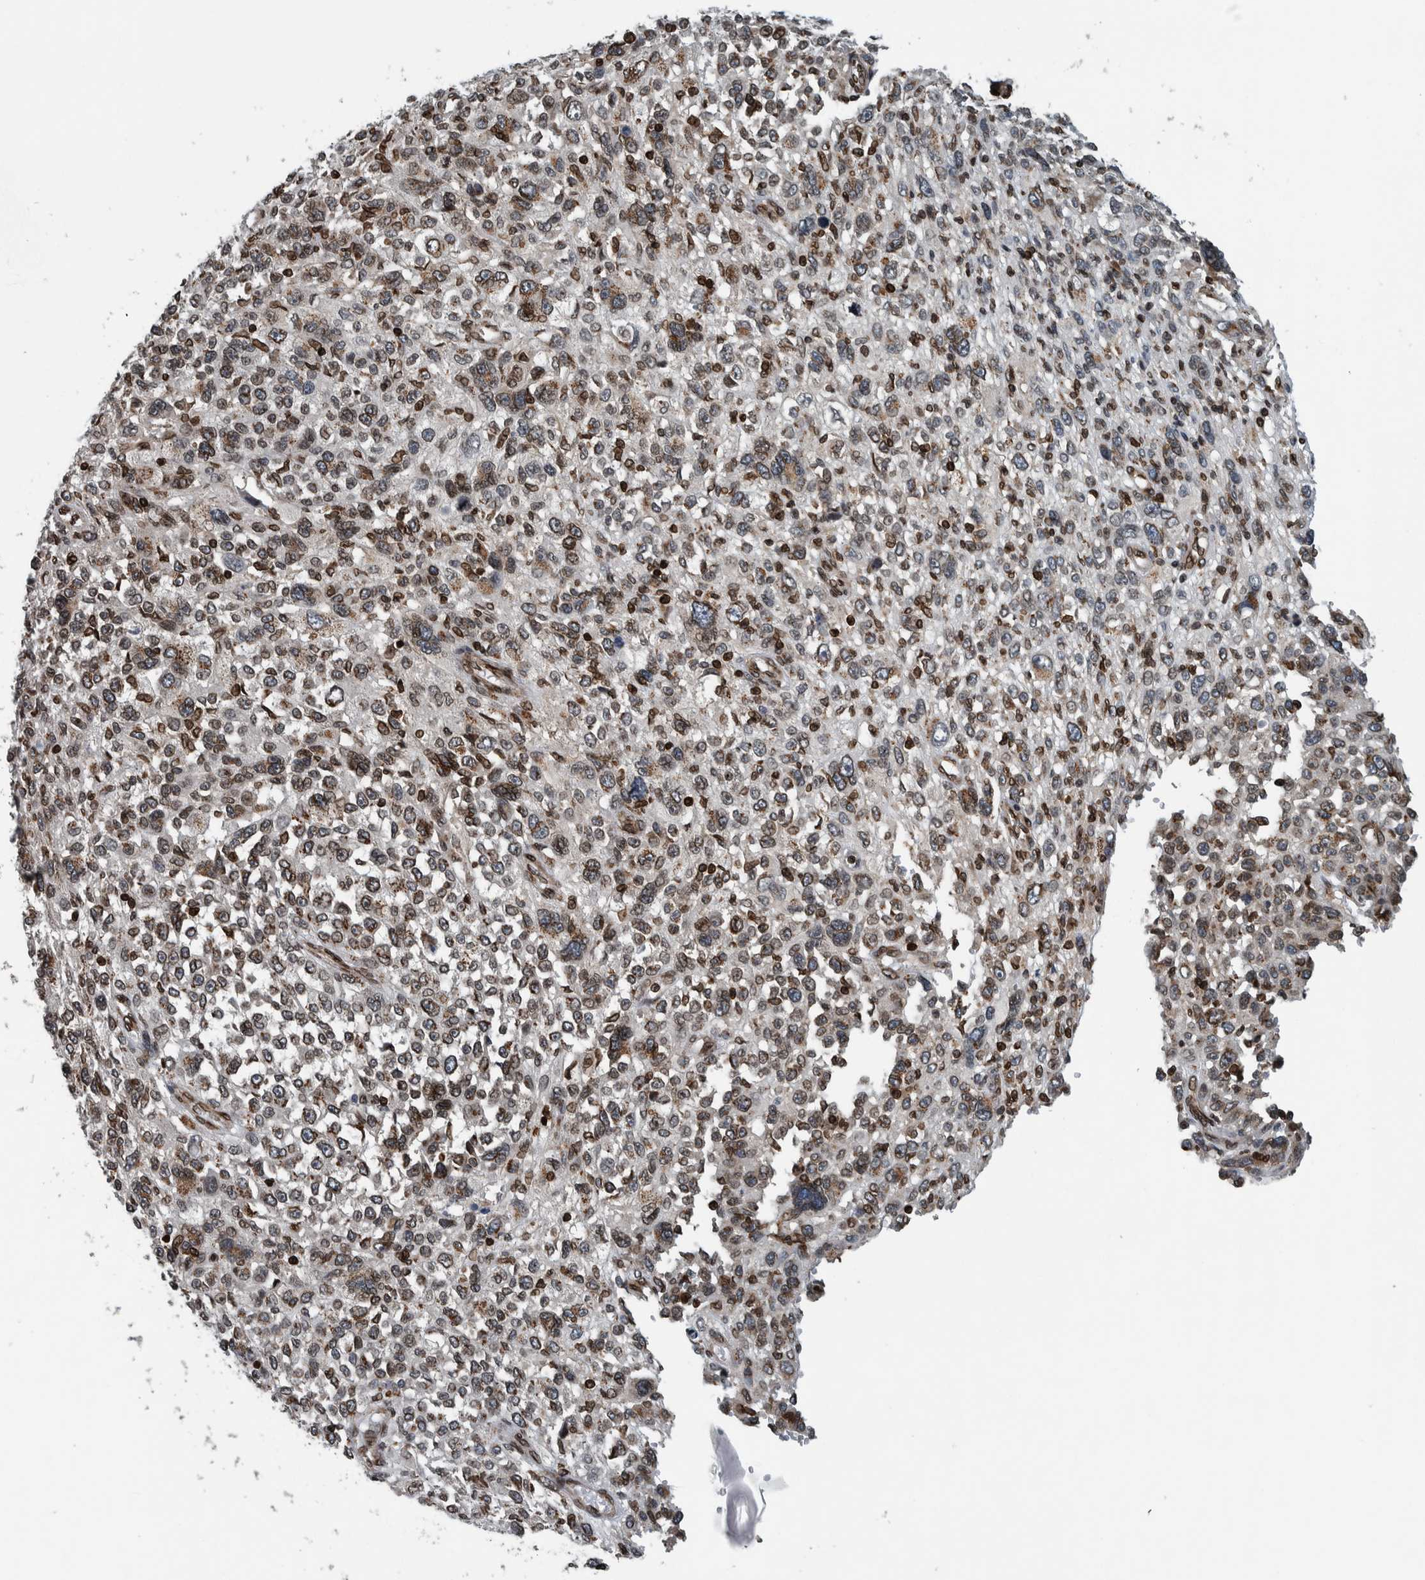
{"staining": {"intensity": "weak", "quantity": "25%-75%", "location": "cytoplasmic/membranous,nuclear"}, "tissue": "melanoma", "cell_type": "Tumor cells", "image_type": "cancer", "snomed": [{"axis": "morphology", "description": "Malignant melanoma, NOS"}, {"axis": "topography", "description": "Skin"}], "caption": "Brown immunohistochemical staining in melanoma displays weak cytoplasmic/membranous and nuclear expression in about 25%-75% of tumor cells.", "gene": "FAM135B", "patient": {"sex": "female", "age": 55}}